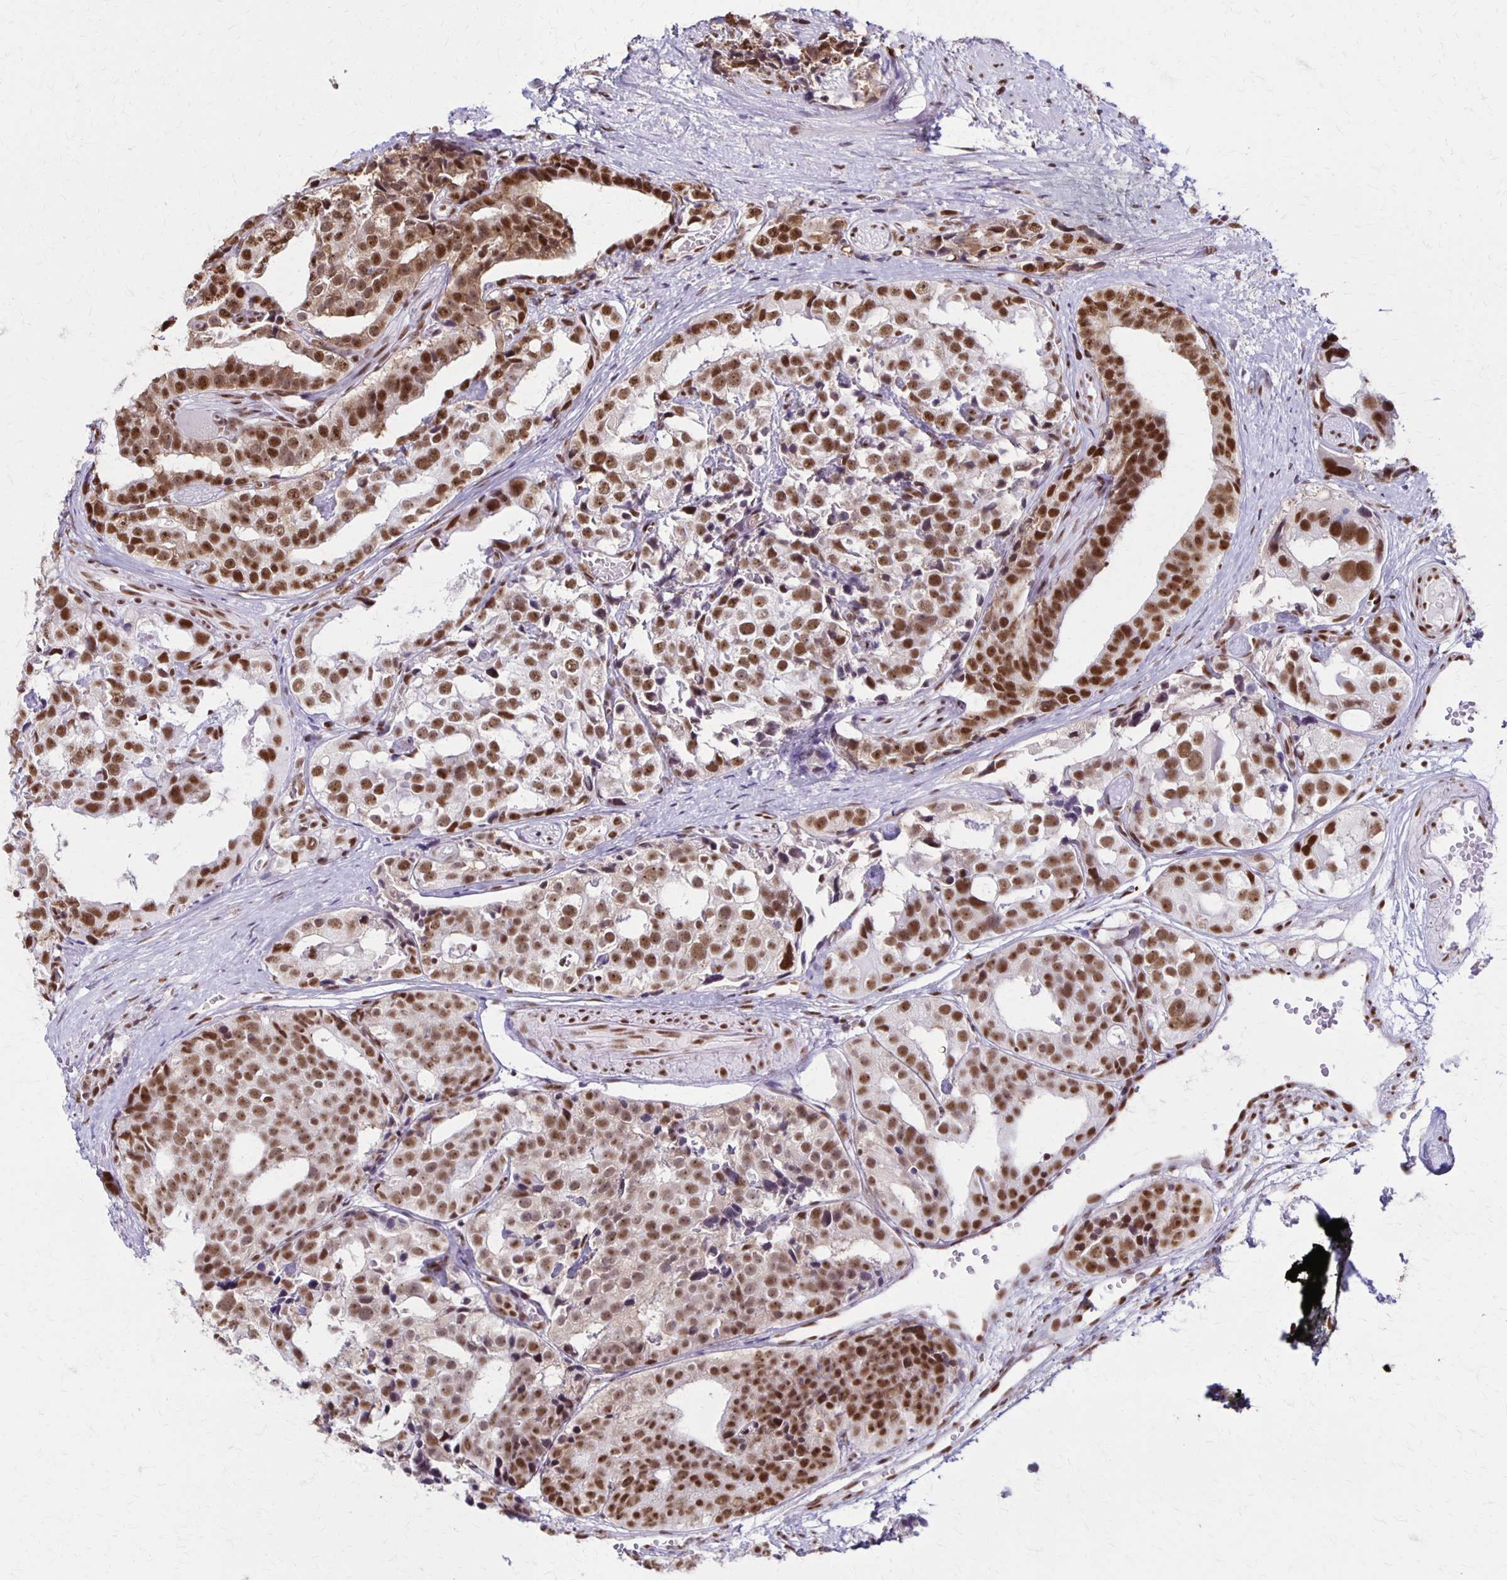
{"staining": {"intensity": "strong", "quantity": ">75%", "location": "nuclear"}, "tissue": "prostate cancer", "cell_type": "Tumor cells", "image_type": "cancer", "snomed": [{"axis": "morphology", "description": "Adenocarcinoma, High grade"}, {"axis": "topography", "description": "Prostate"}], "caption": "Immunohistochemical staining of human prostate cancer displays strong nuclear protein expression in about >75% of tumor cells.", "gene": "XRCC6", "patient": {"sex": "male", "age": 71}}